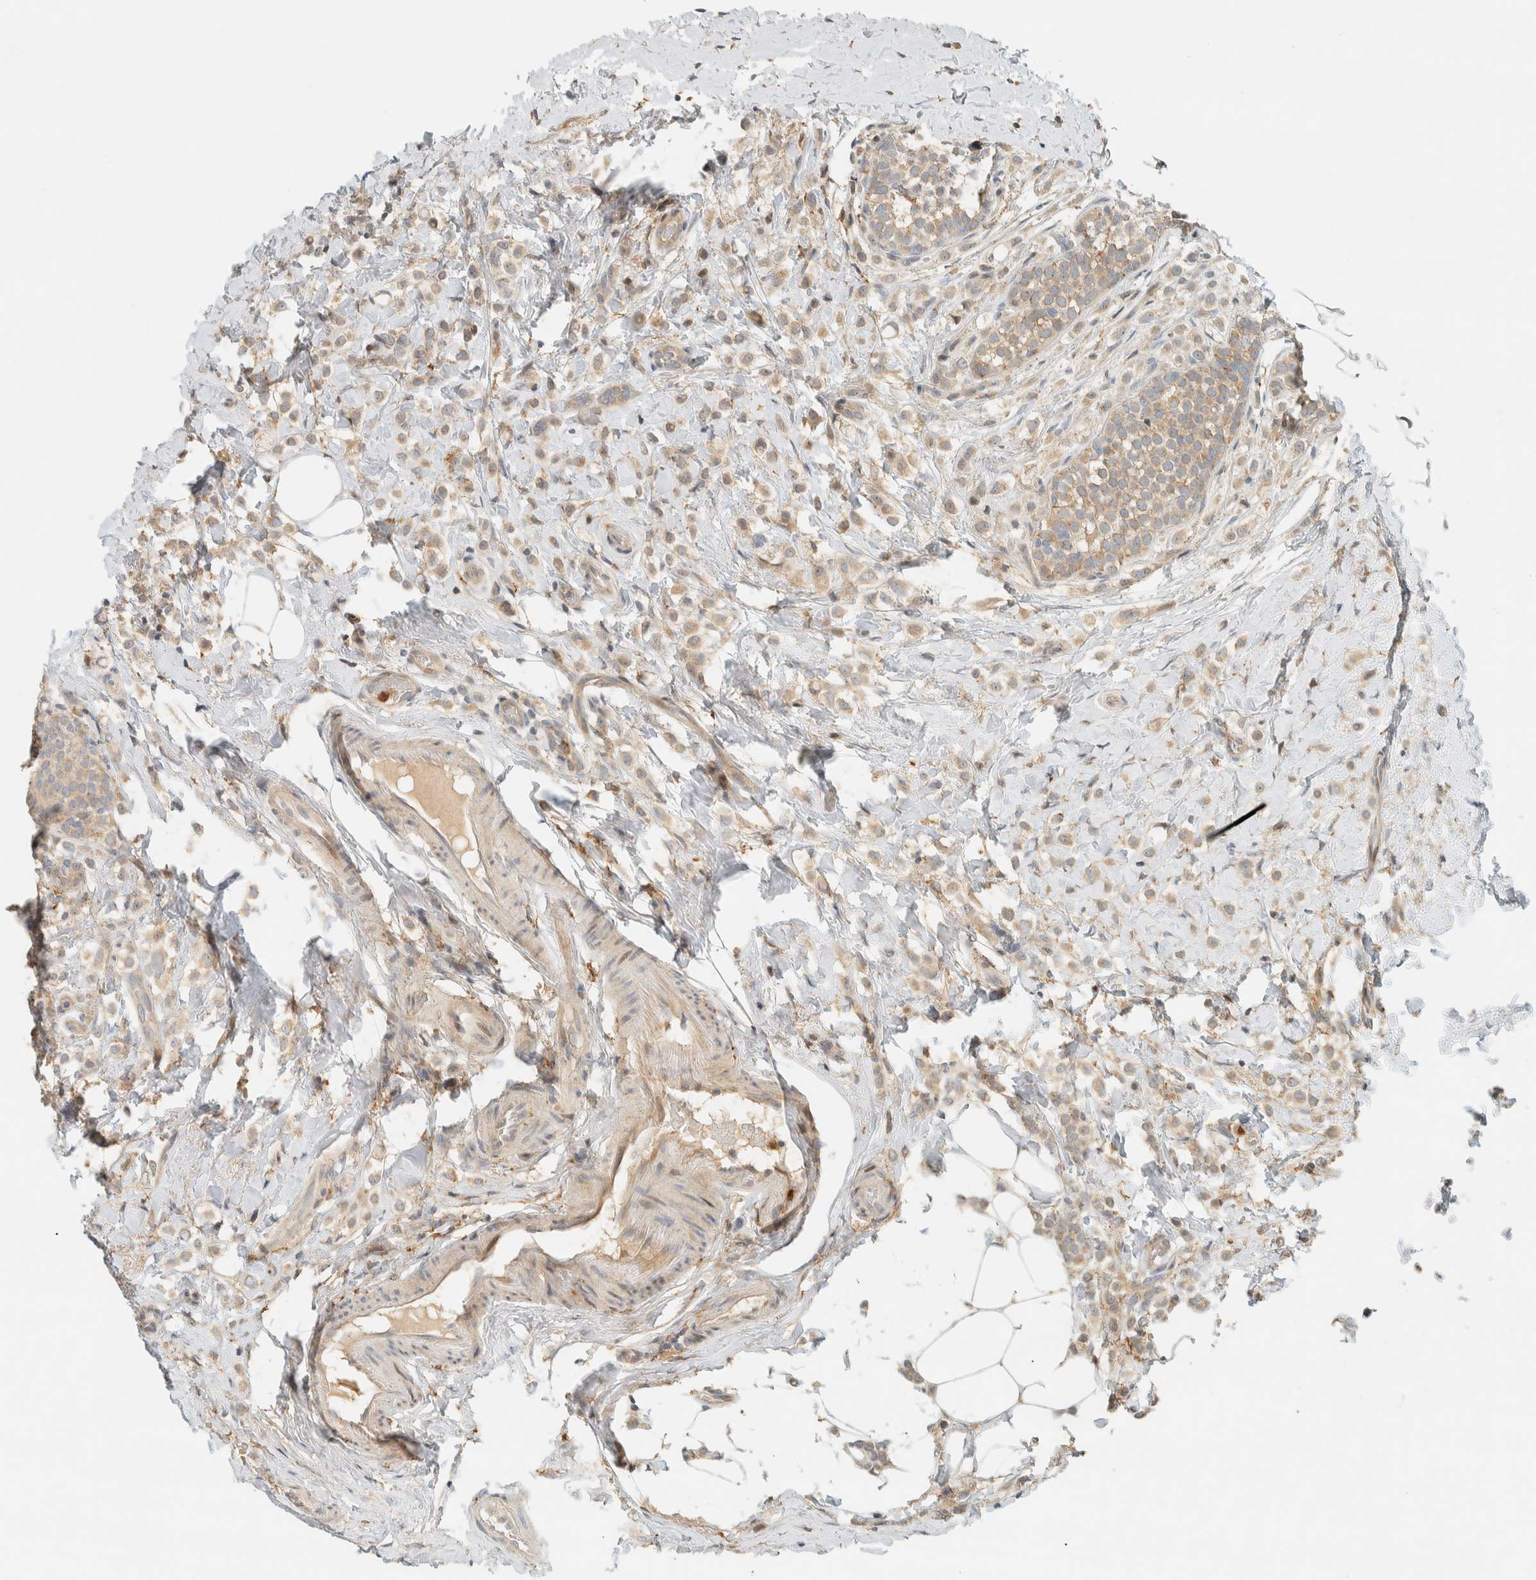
{"staining": {"intensity": "moderate", "quantity": ">75%", "location": "cytoplasmic/membranous"}, "tissue": "breast cancer", "cell_type": "Tumor cells", "image_type": "cancer", "snomed": [{"axis": "morphology", "description": "Lobular carcinoma"}, {"axis": "topography", "description": "Breast"}], "caption": "Breast cancer stained with a protein marker reveals moderate staining in tumor cells.", "gene": "CCDC171", "patient": {"sex": "female", "age": 50}}